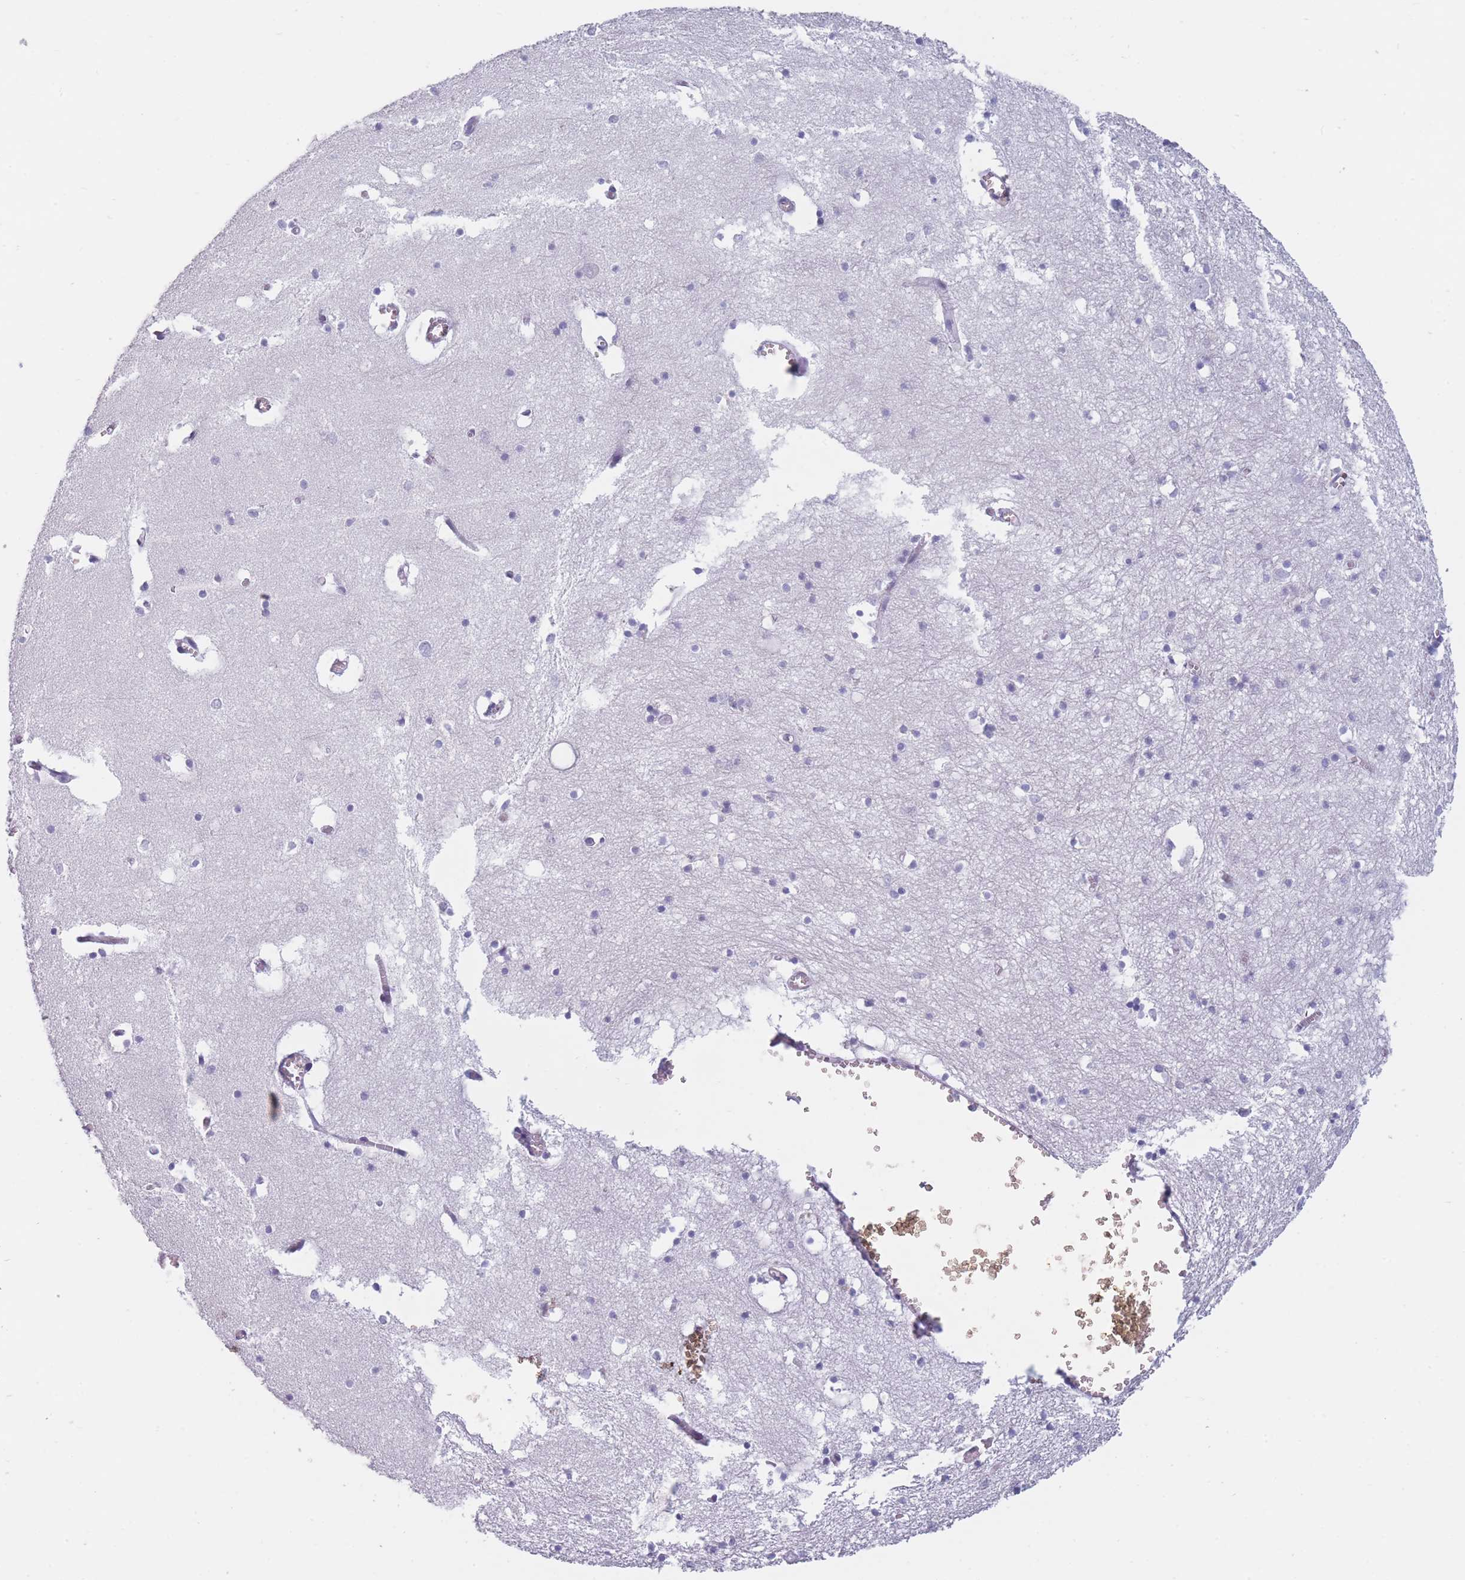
{"staining": {"intensity": "negative", "quantity": "none", "location": "none"}, "tissue": "hippocampus", "cell_type": "Glial cells", "image_type": "normal", "snomed": [{"axis": "morphology", "description": "Normal tissue, NOS"}, {"axis": "topography", "description": "Hippocampus"}], "caption": "Photomicrograph shows no protein staining in glial cells of normal hippocampus.", "gene": "PLEKHG2", "patient": {"sex": "male", "age": 70}}